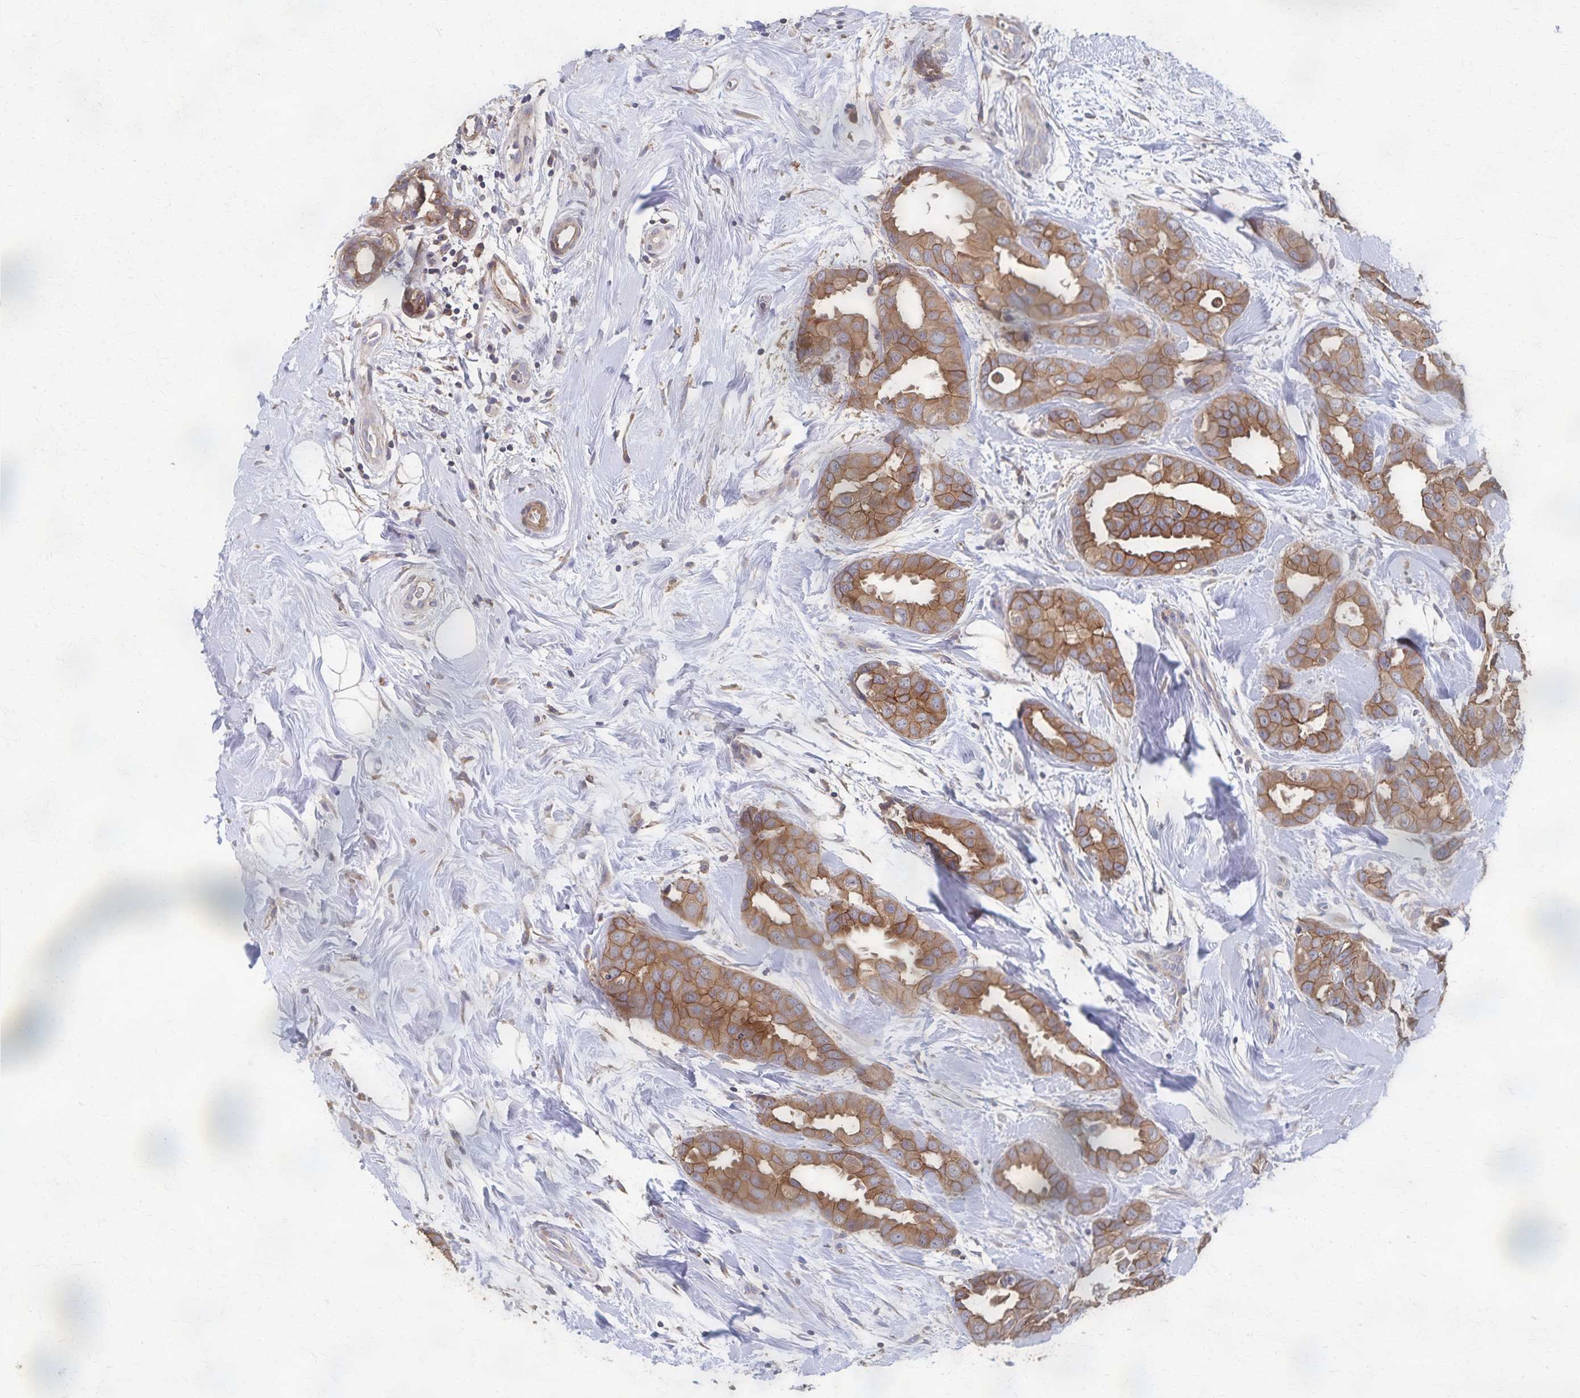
{"staining": {"intensity": "moderate", "quantity": ">75%", "location": "cytoplasmic/membranous"}, "tissue": "breast cancer", "cell_type": "Tumor cells", "image_type": "cancer", "snomed": [{"axis": "morphology", "description": "Duct carcinoma"}, {"axis": "topography", "description": "Breast"}], "caption": "Immunohistochemical staining of breast cancer displays moderate cytoplasmic/membranous protein expression in about >75% of tumor cells. The protein is shown in brown color, while the nuclei are stained blue.", "gene": "PGAP2", "patient": {"sex": "female", "age": 45}}